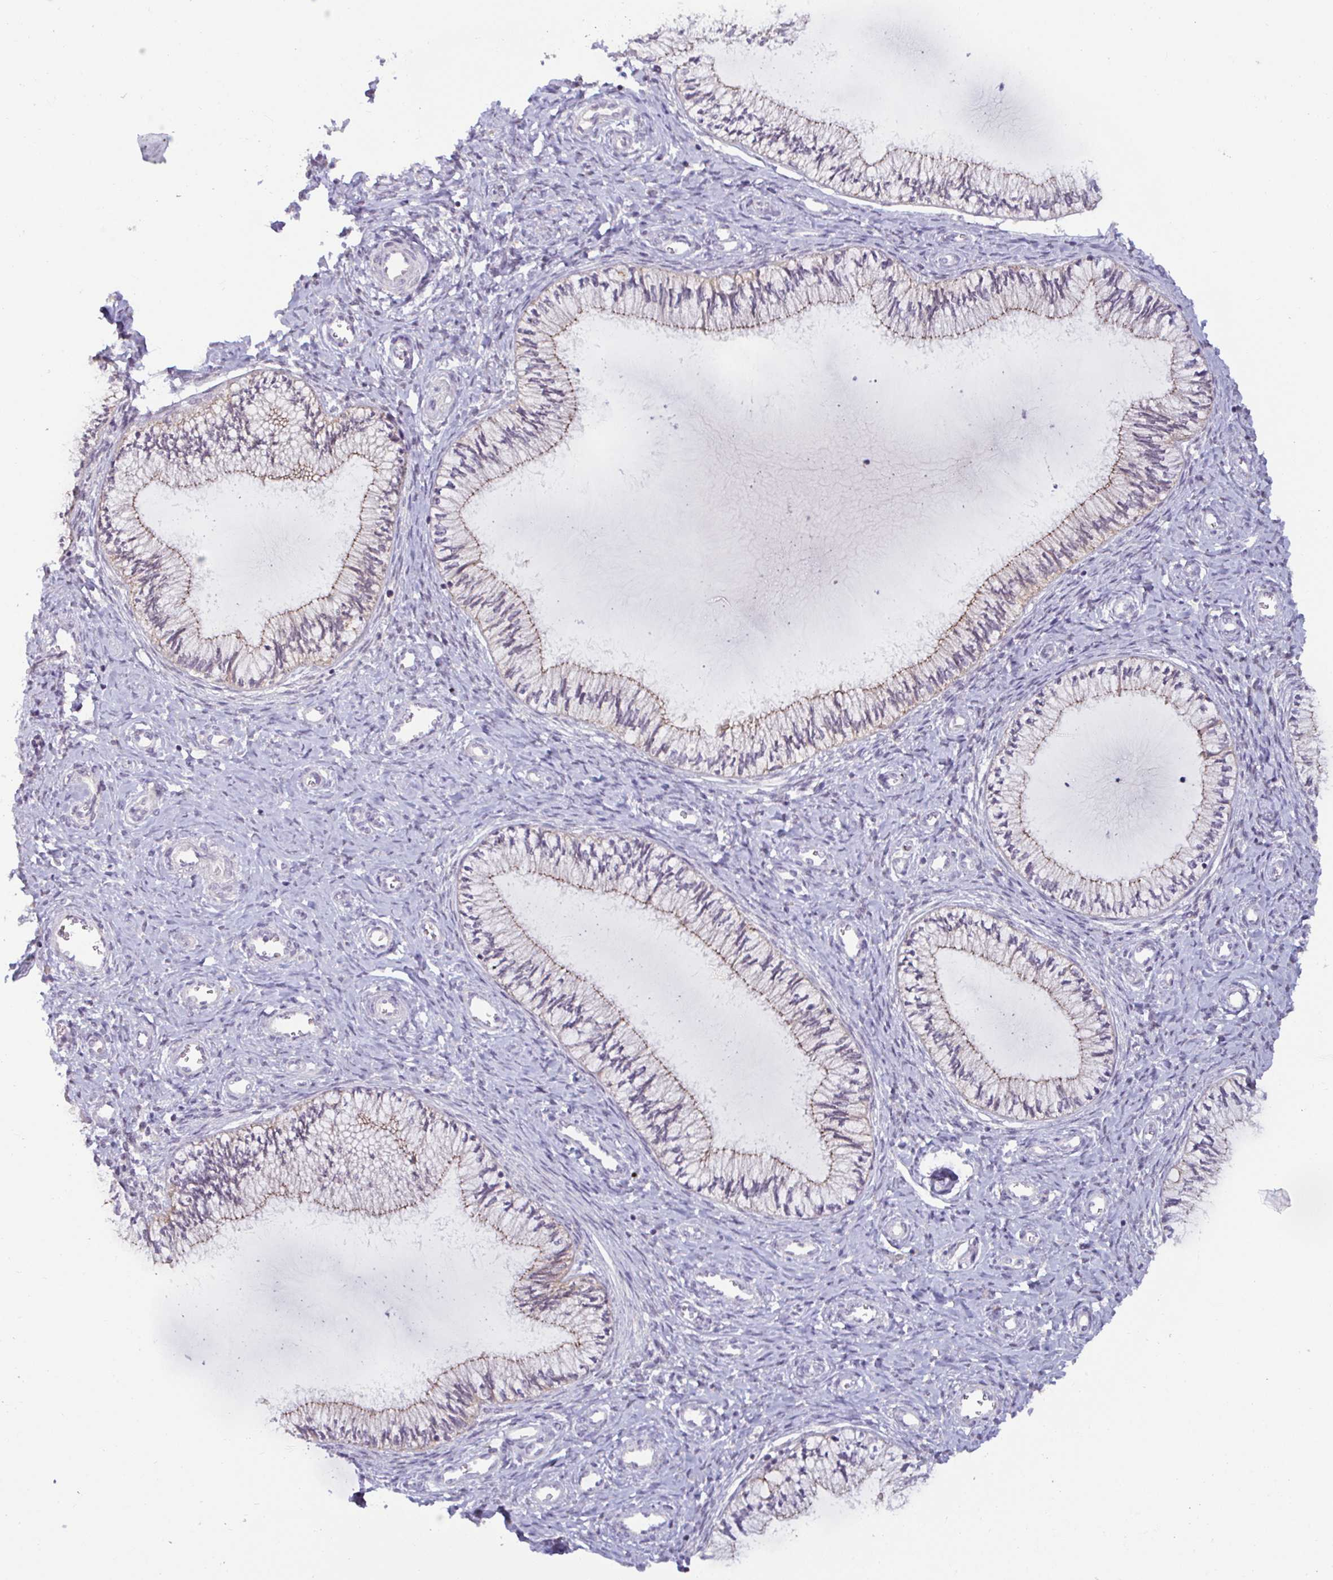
{"staining": {"intensity": "weak", "quantity": "<25%", "location": "cytoplasmic/membranous"}, "tissue": "cervix", "cell_type": "Glandular cells", "image_type": "normal", "snomed": [{"axis": "morphology", "description": "Normal tissue, NOS"}, {"axis": "topography", "description": "Cervix"}], "caption": "Immunohistochemistry (IHC) photomicrograph of benign cervix stained for a protein (brown), which reveals no positivity in glandular cells.", "gene": "GSTM1", "patient": {"sex": "female", "age": 24}}